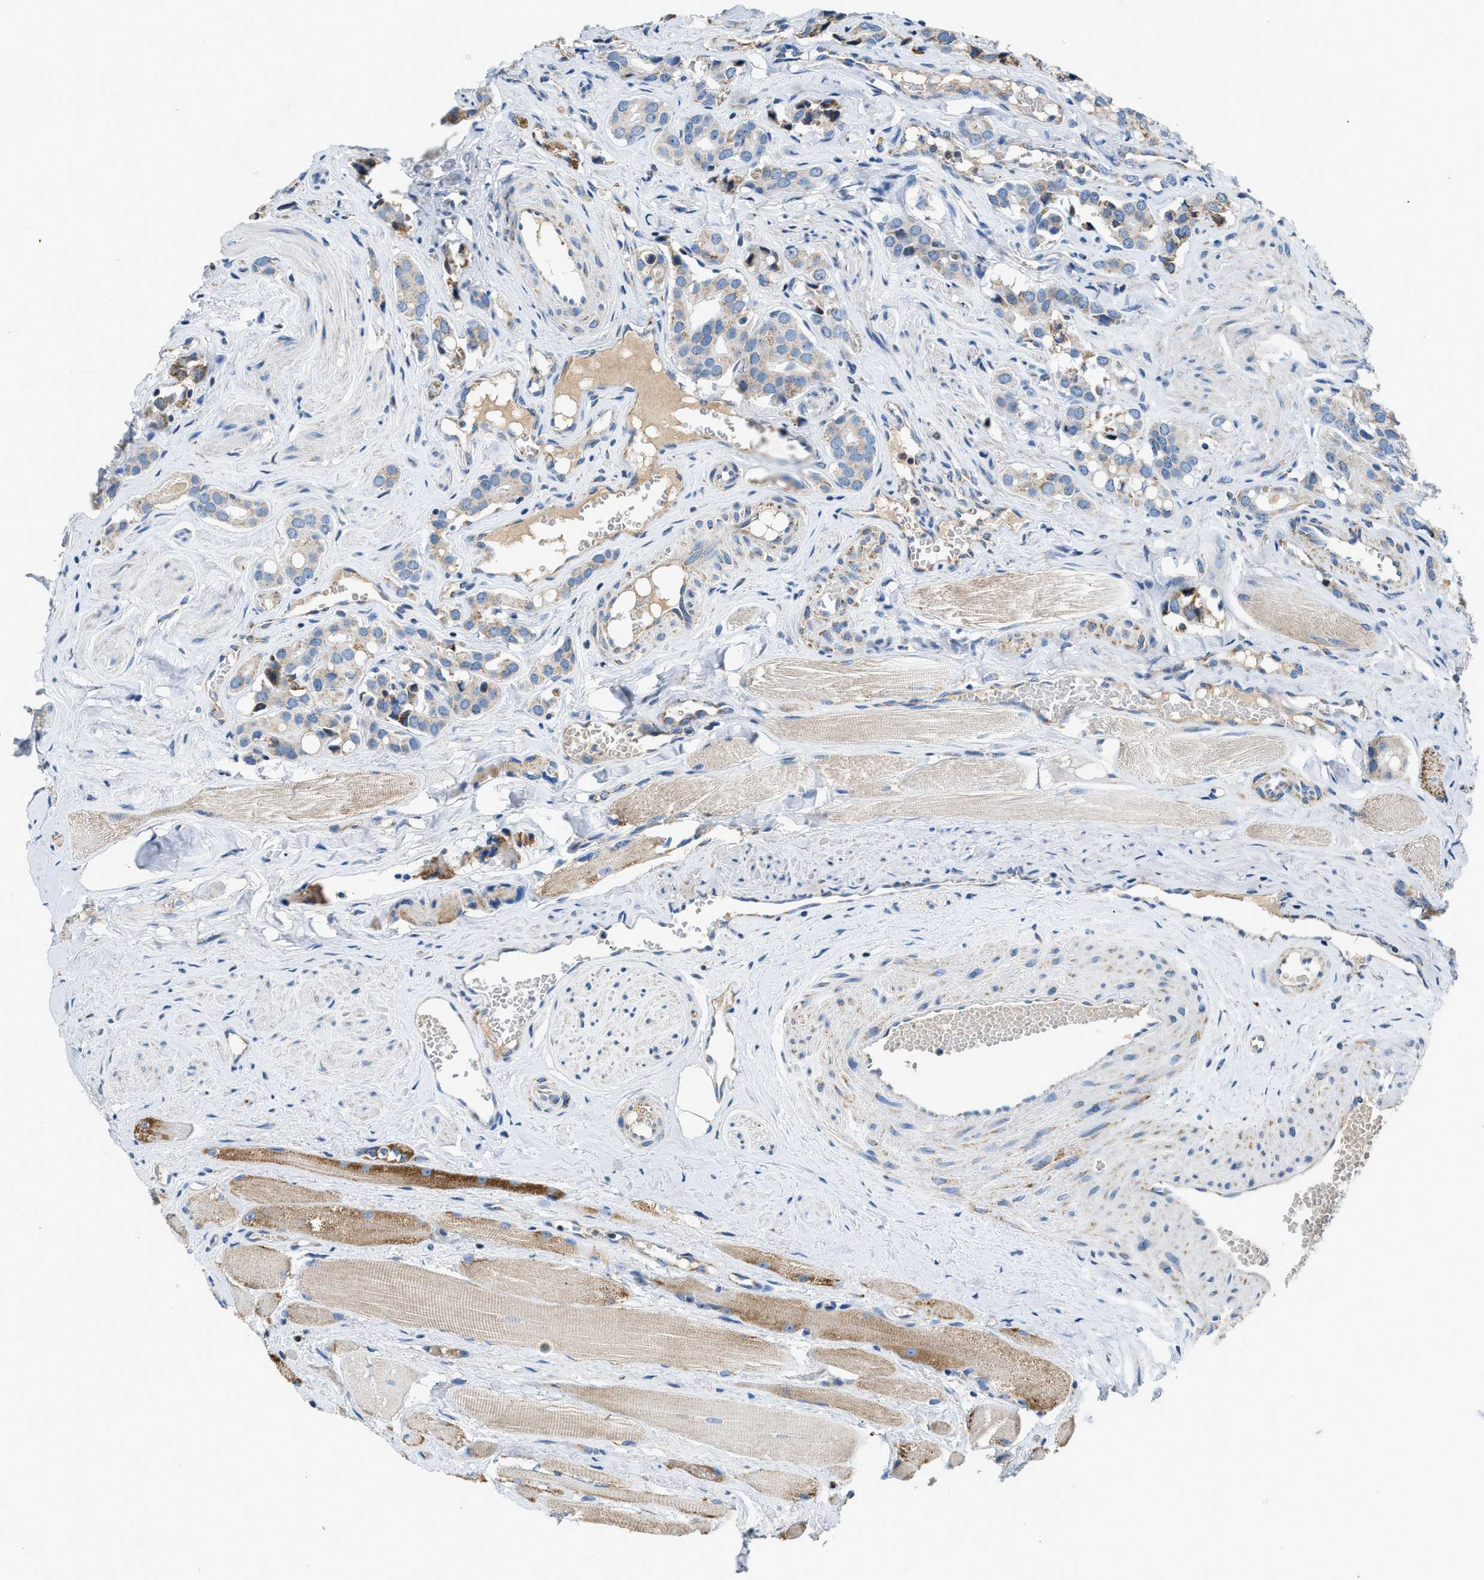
{"staining": {"intensity": "moderate", "quantity": "<25%", "location": "cytoplasmic/membranous"}, "tissue": "prostate cancer", "cell_type": "Tumor cells", "image_type": "cancer", "snomed": [{"axis": "morphology", "description": "Adenocarcinoma, High grade"}, {"axis": "topography", "description": "Prostate"}], "caption": "Immunohistochemical staining of human prostate cancer (adenocarcinoma (high-grade)) displays low levels of moderate cytoplasmic/membranous expression in about <25% of tumor cells. Nuclei are stained in blue.", "gene": "ACADVL", "patient": {"sex": "male", "age": 52}}